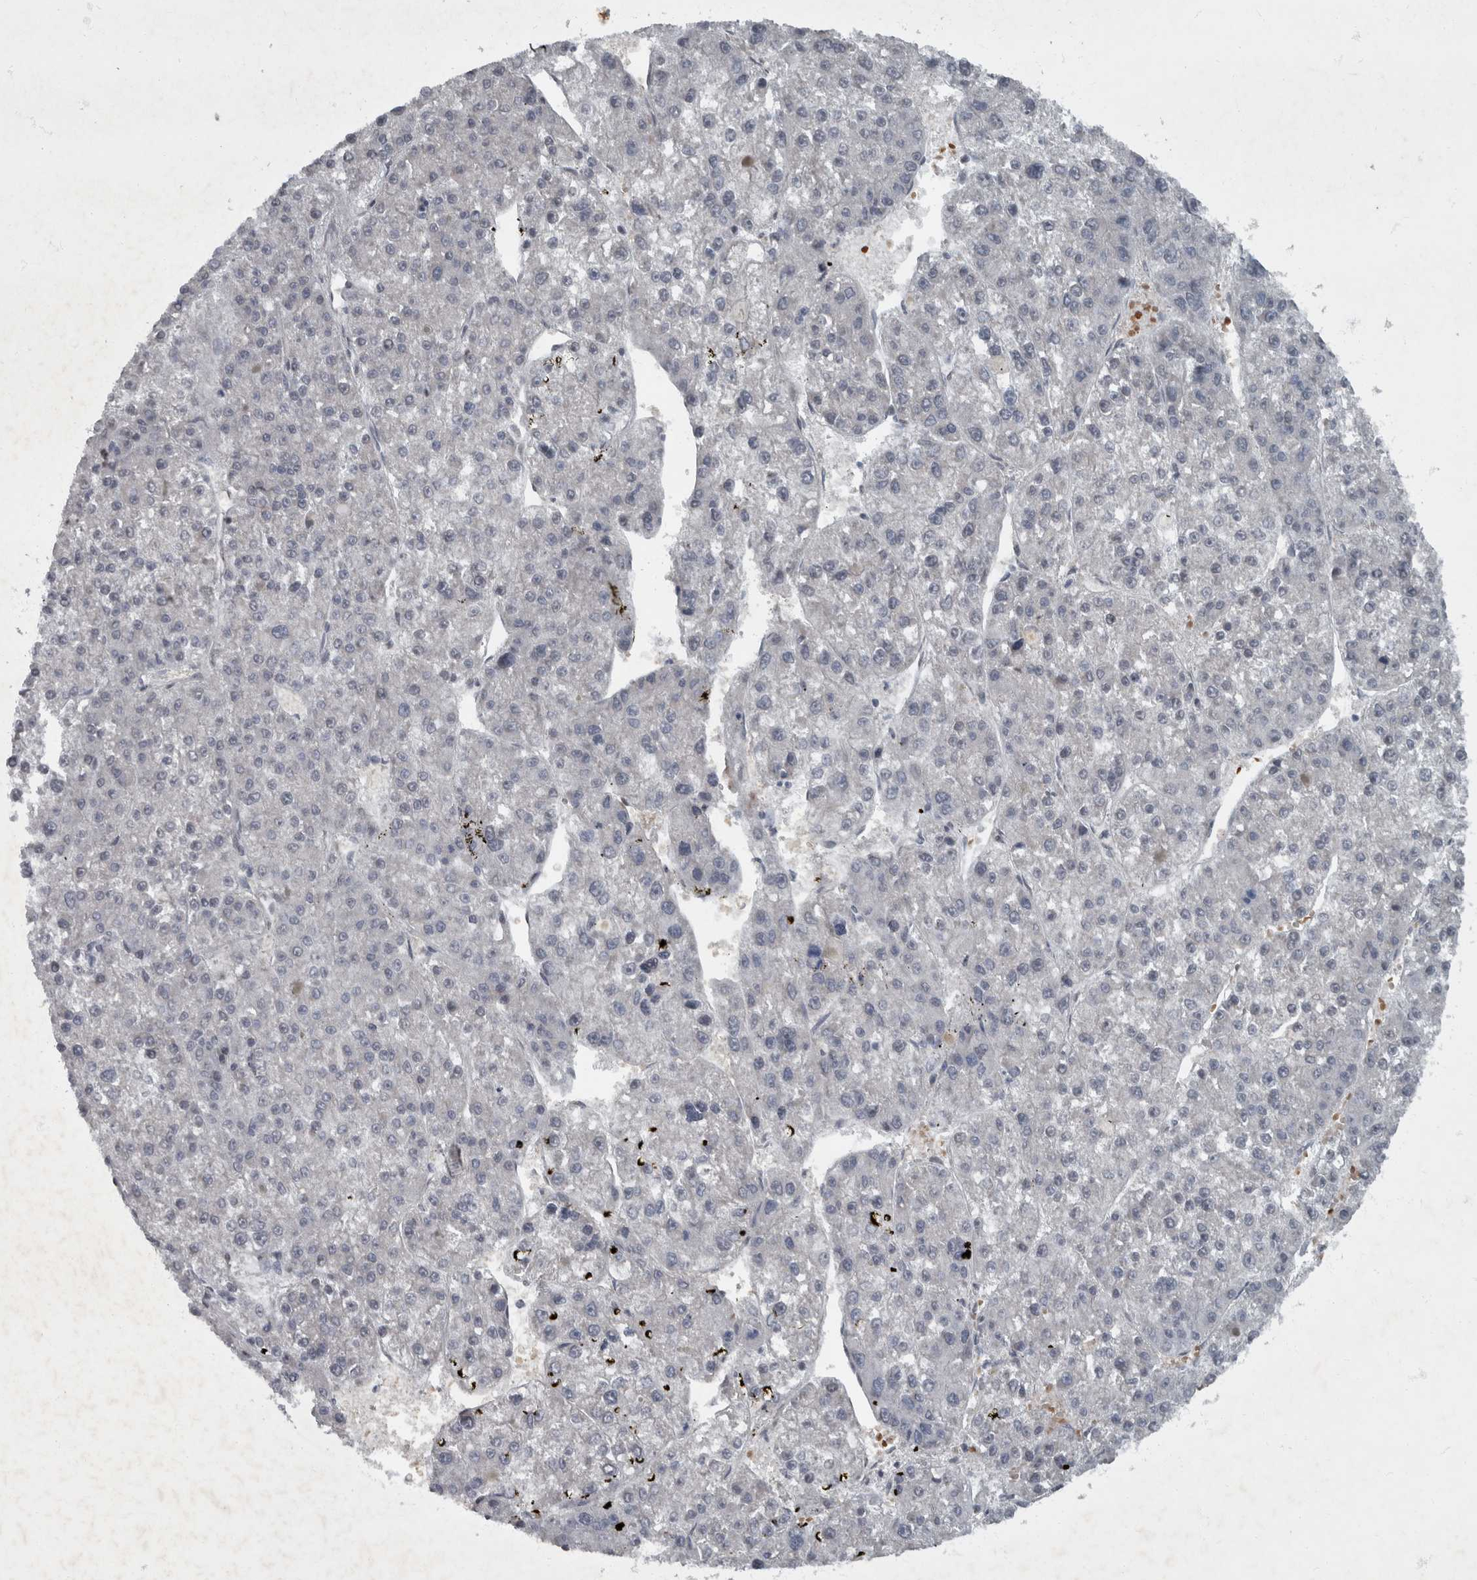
{"staining": {"intensity": "negative", "quantity": "none", "location": "none"}, "tissue": "liver cancer", "cell_type": "Tumor cells", "image_type": "cancer", "snomed": [{"axis": "morphology", "description": "Carcinoma, Hepatocellular, NOS"}, {"axis": "topography", "description": "Liver"}], "caption": "High power microscopy histopathology image of an IHC photomicrograph of liver hepatocellular carcinoma, revealing no significant staining in tumor cells.", "gene": "WDR33", "patient": {"sex": "female", "age": 73}}